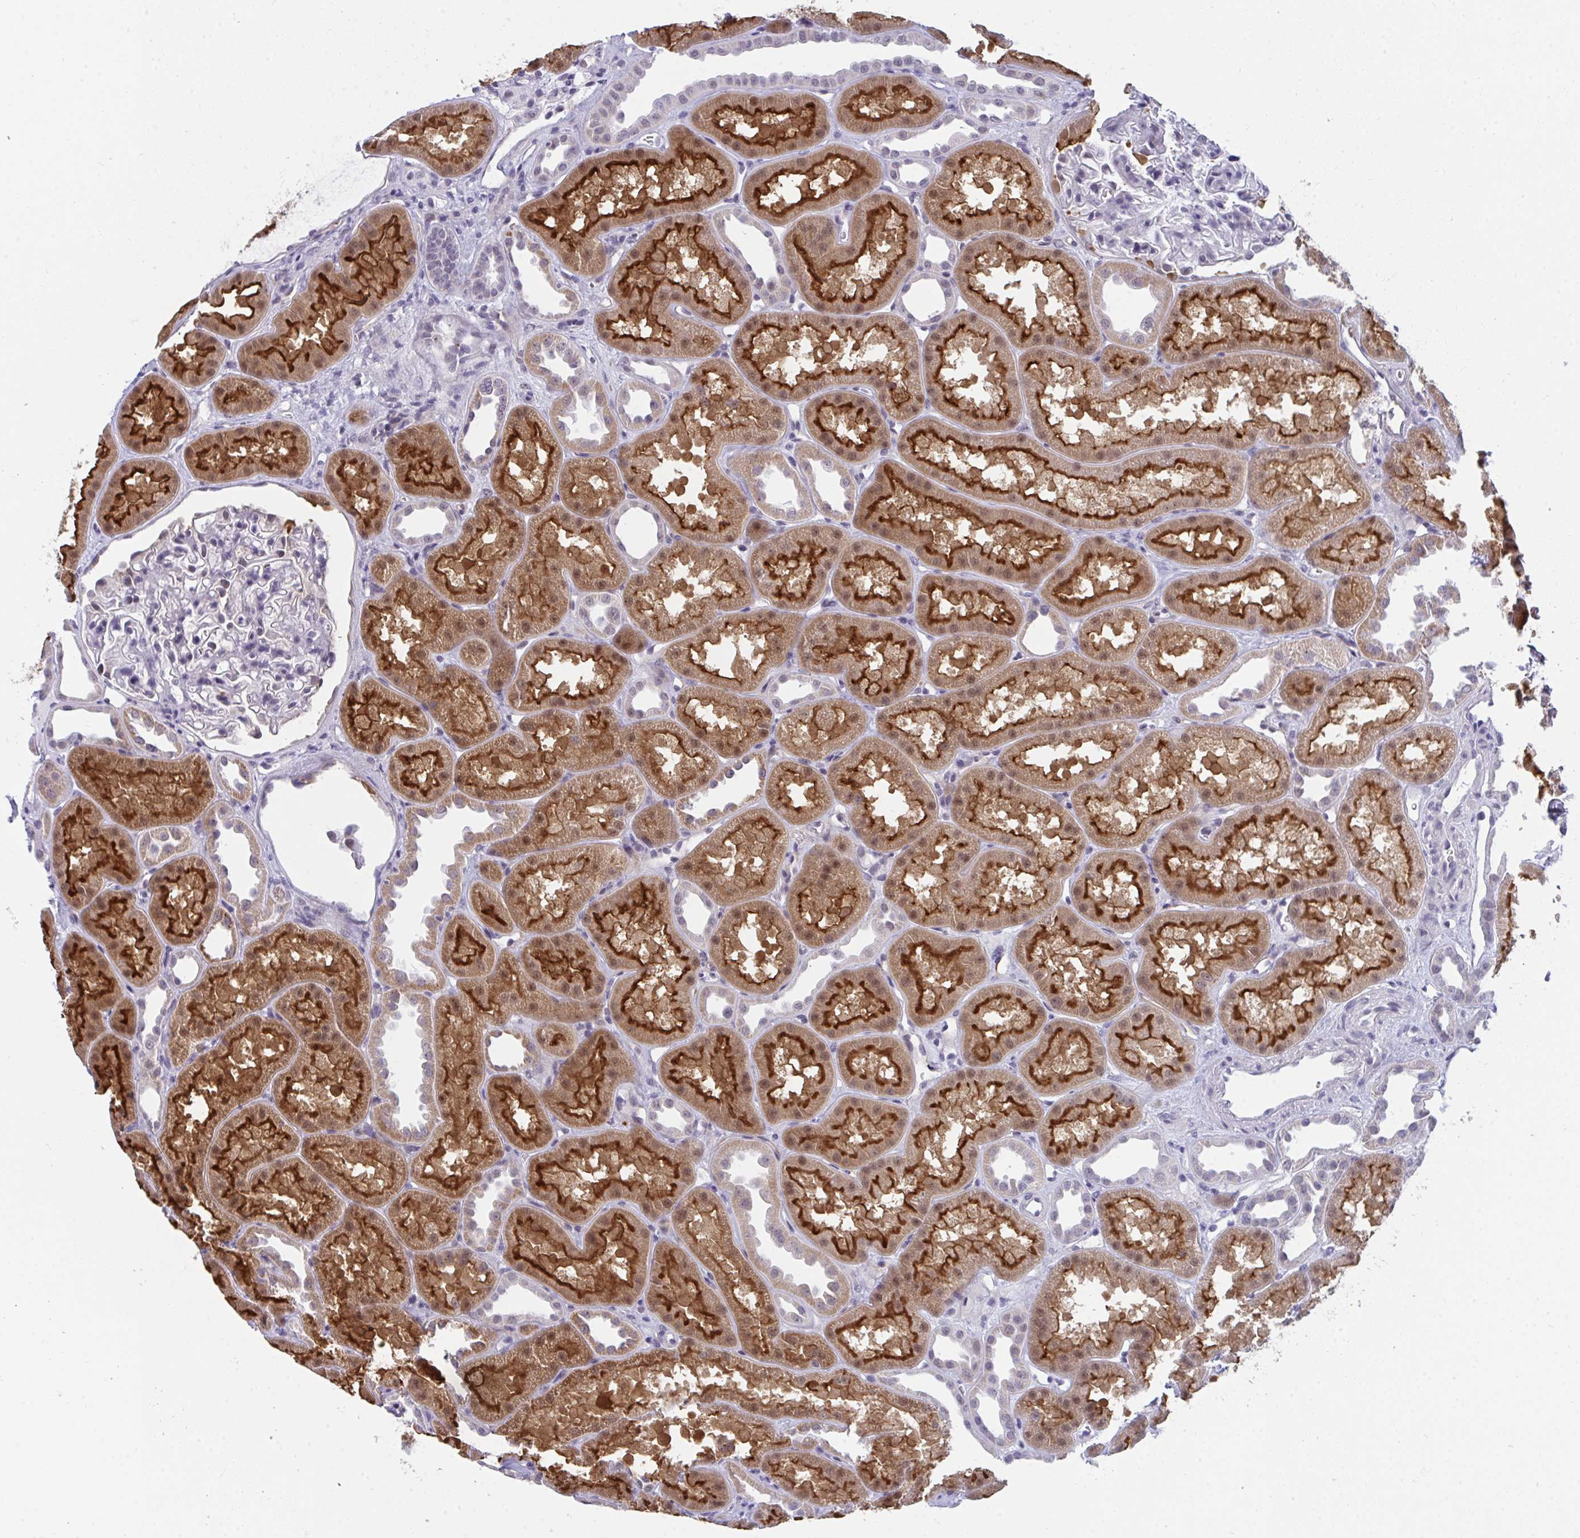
{"staining": {"intensity": "negative", "quantity": "none", "location": "none"}, "tissue": "kidney", "cell_type": "Cells in glomeruli", "image_type": "normal", "snomed": [{"axis": "morphology", "description": "Normal tissue, NOS"}, {"axis": "topography", "description": "Kidney"}], "caption": "DAB (3,3'-diaminobenzidine) immunohistochemical staining of normal human kidney shows no significant staining in cells in glomeruli.", "gene": "CDK13", "patient": {"sex": "male", "age": 61}}